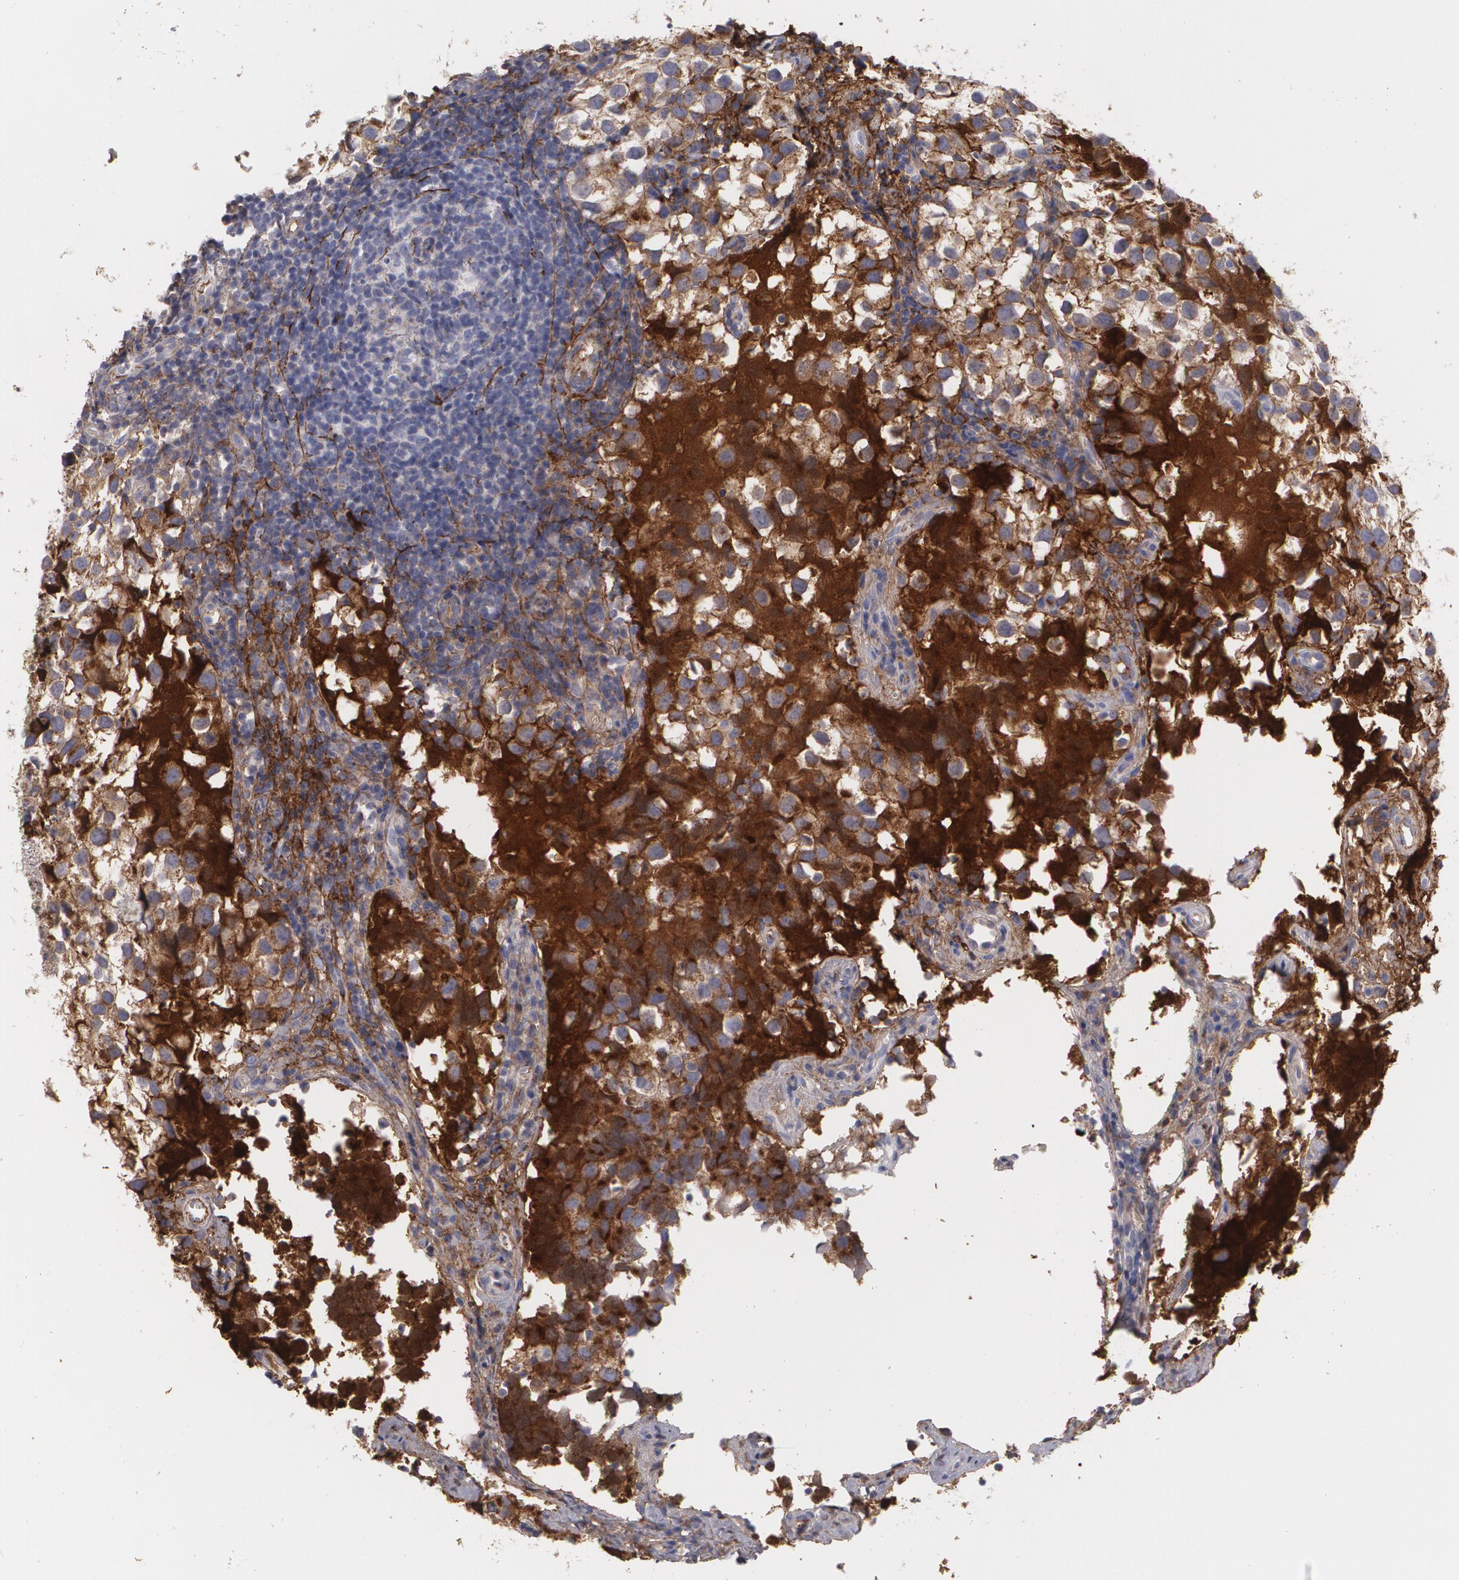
{"staining": {"intensity": "strong", "quantity": ">75%", "location": "cytoplasmic/membranous"}, "tissue": "testis cancer", "cell_type": "Tumor cells", "image_type": "cancer", "snomed": [{"axis": "morphology", "description": "Seminoma, NOS"}, {"axis": "topography", "description": "Testis"}], "caption": "This photomicrograph displays immunohistochemistry (IHC) staining of testis cancer (seminoma), with high strong cytoplasmic/membranous expression in approximately >75% of tumor cells.", "gene": "FBLN1", "patient": {"sex": "male", "age": 33}}